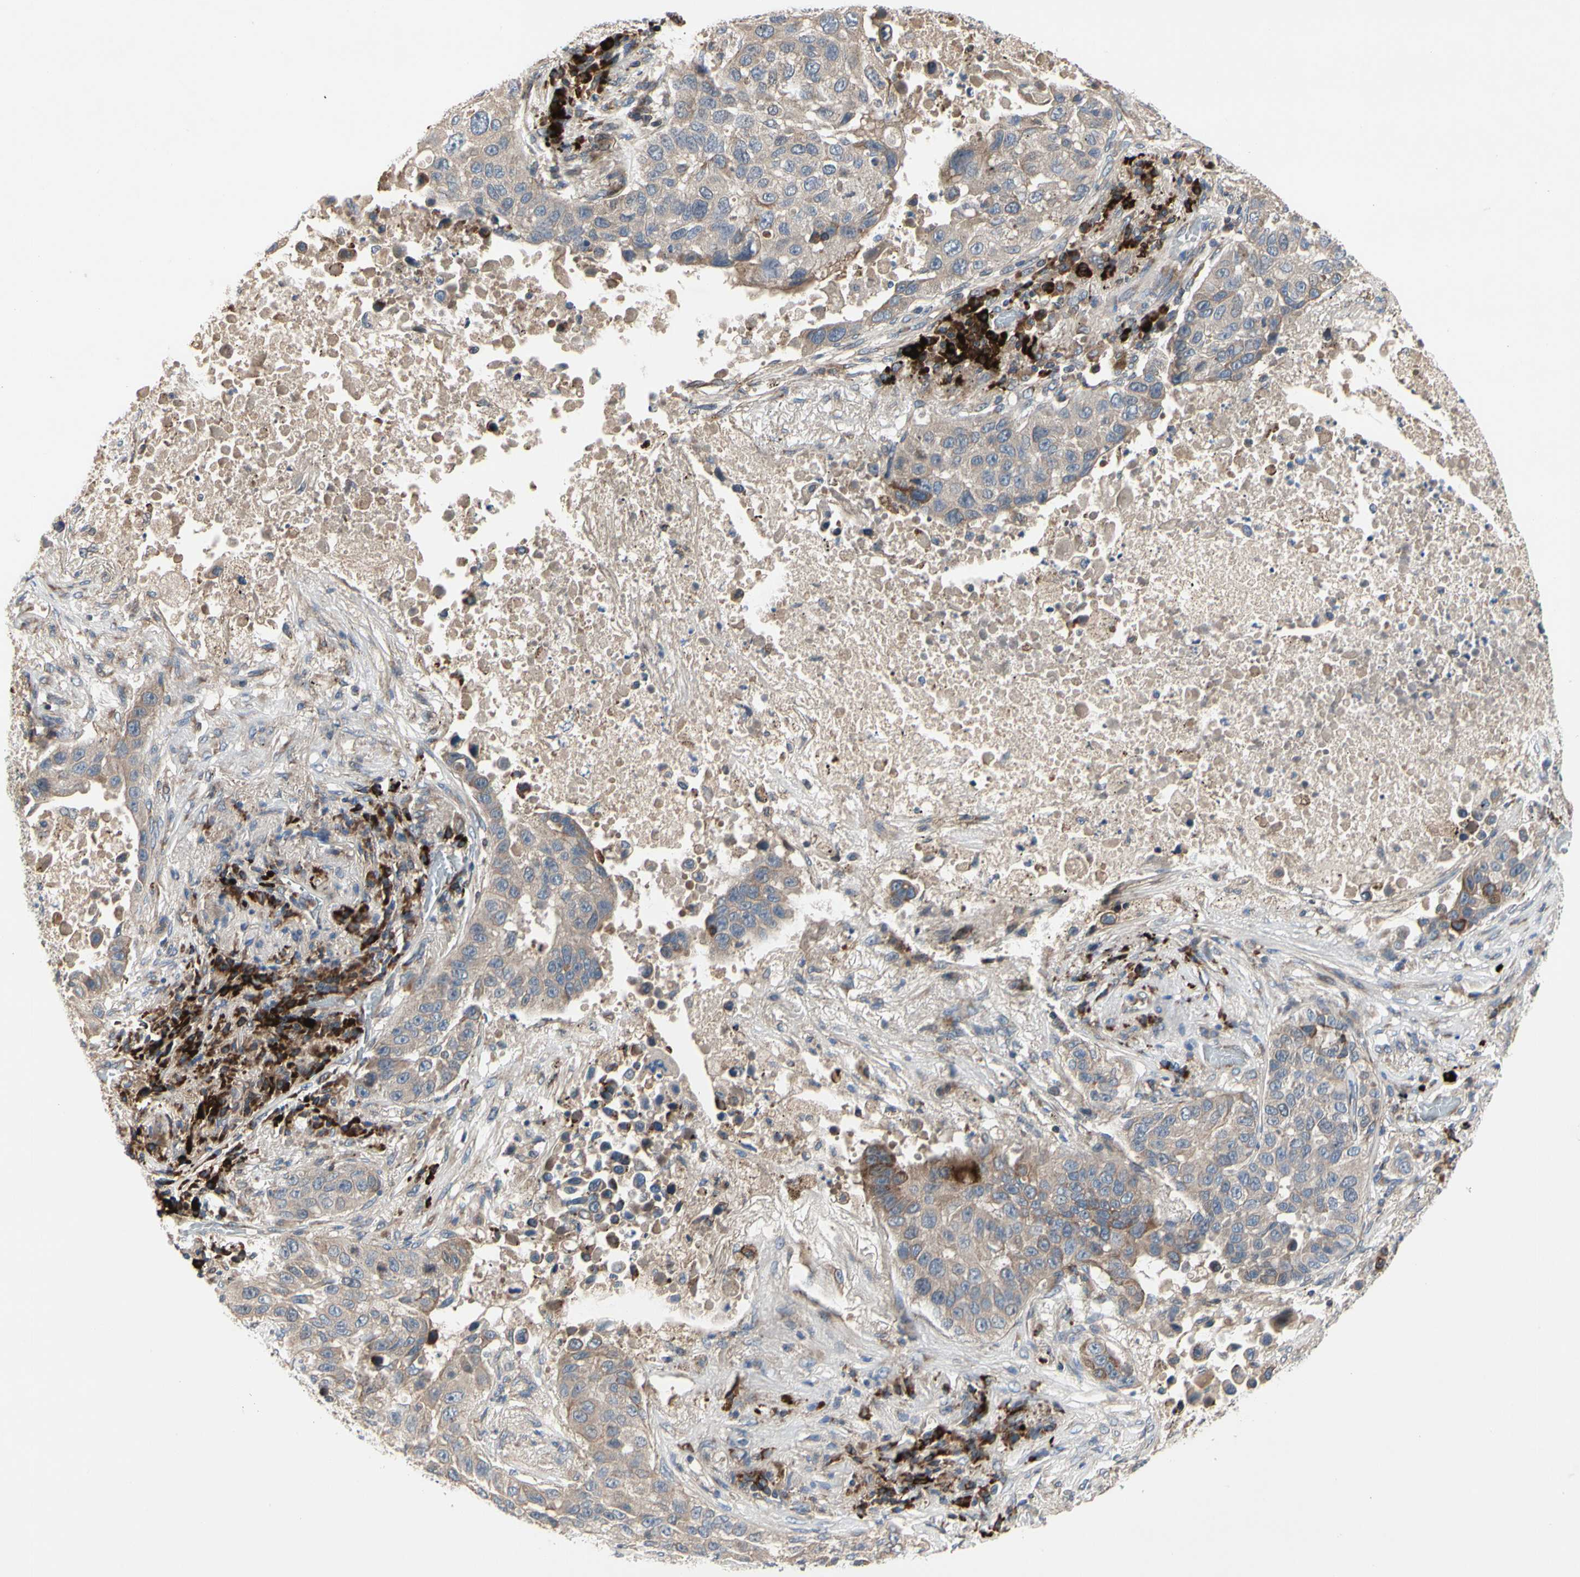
{"staining": {"intensity": "weak", "quantity": ">75%", "location": "cytoplasmic/membranous"}, "tissue": "lung cancer", "cell_type": "Tumor cells", "image_type": "cancer", "snomed": [{"axis": "morphology", "description": "Squamous cell carcinoma, NOS"}, {"axis": "topography", "description": "Lung"}], "caption": "A brown stain highlights weak cytoplasmic/membranous expression of a protein in human lung squamous cell carcinoma tumor cells. (Stains: DAB (3,3'-diaminobenzidine) in brown, nuclei in blue, Microscopy: brightfield microscopy at high magnification).", "gene": "MMEL1", "patient": {"sex": "male", "age": 57}}